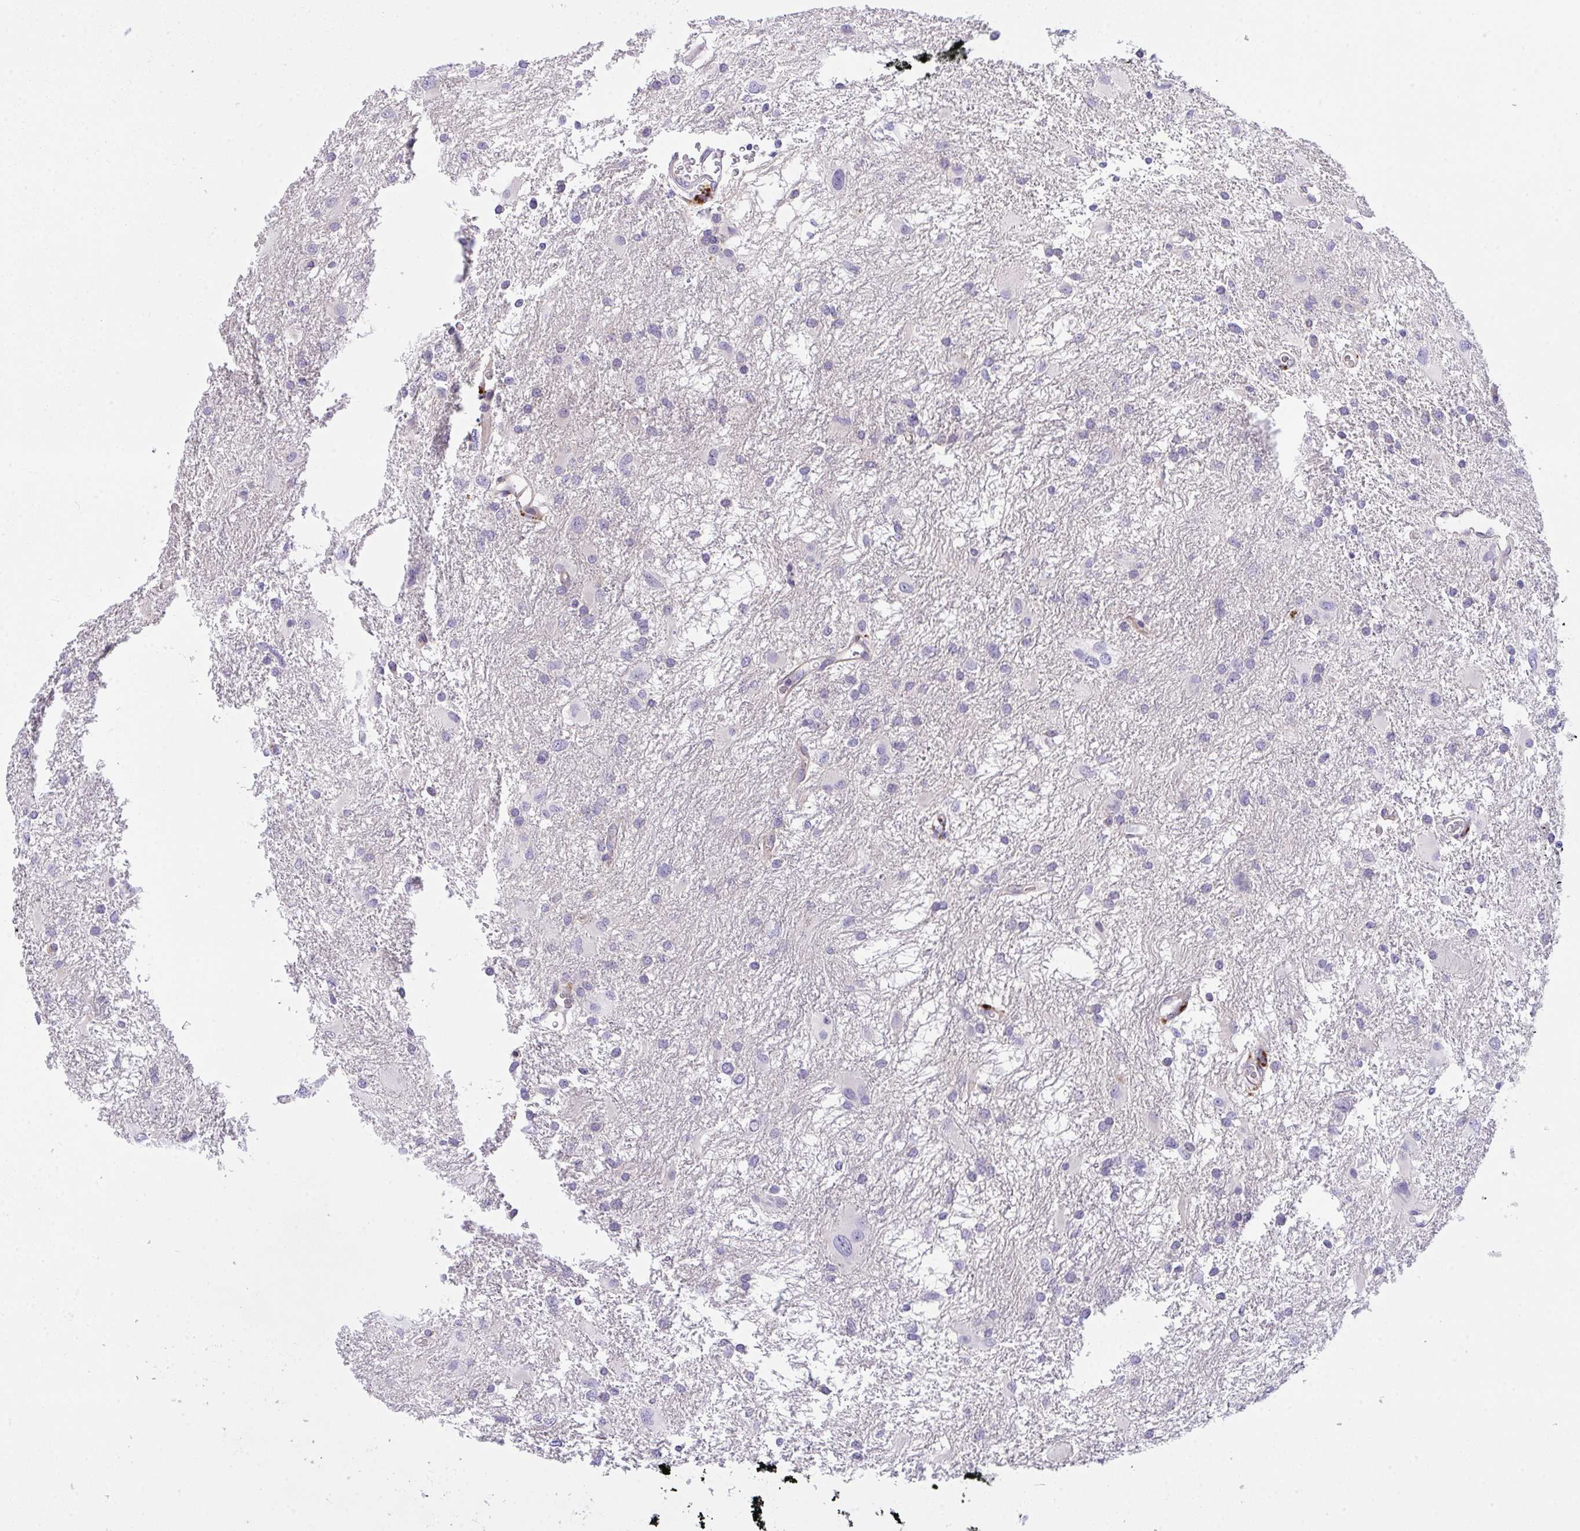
{"staining": {"intensity": "negative", "quantity": "none", "location": "none"}, "tissue": "glioma", "cell_type": "Tumor cells", "image_type": "cancer", "snomed": [{"axis": "morphology", "description": "Glioma, malignant, High grade"}, {"axis": "topography", "description": "Brain"}], "caption": "The histopathology image shows no staining of tumor cells in malignant glioma (high-grade).", "gene": "HOXD12", "patient": {"sex": "male", "age": 53}}